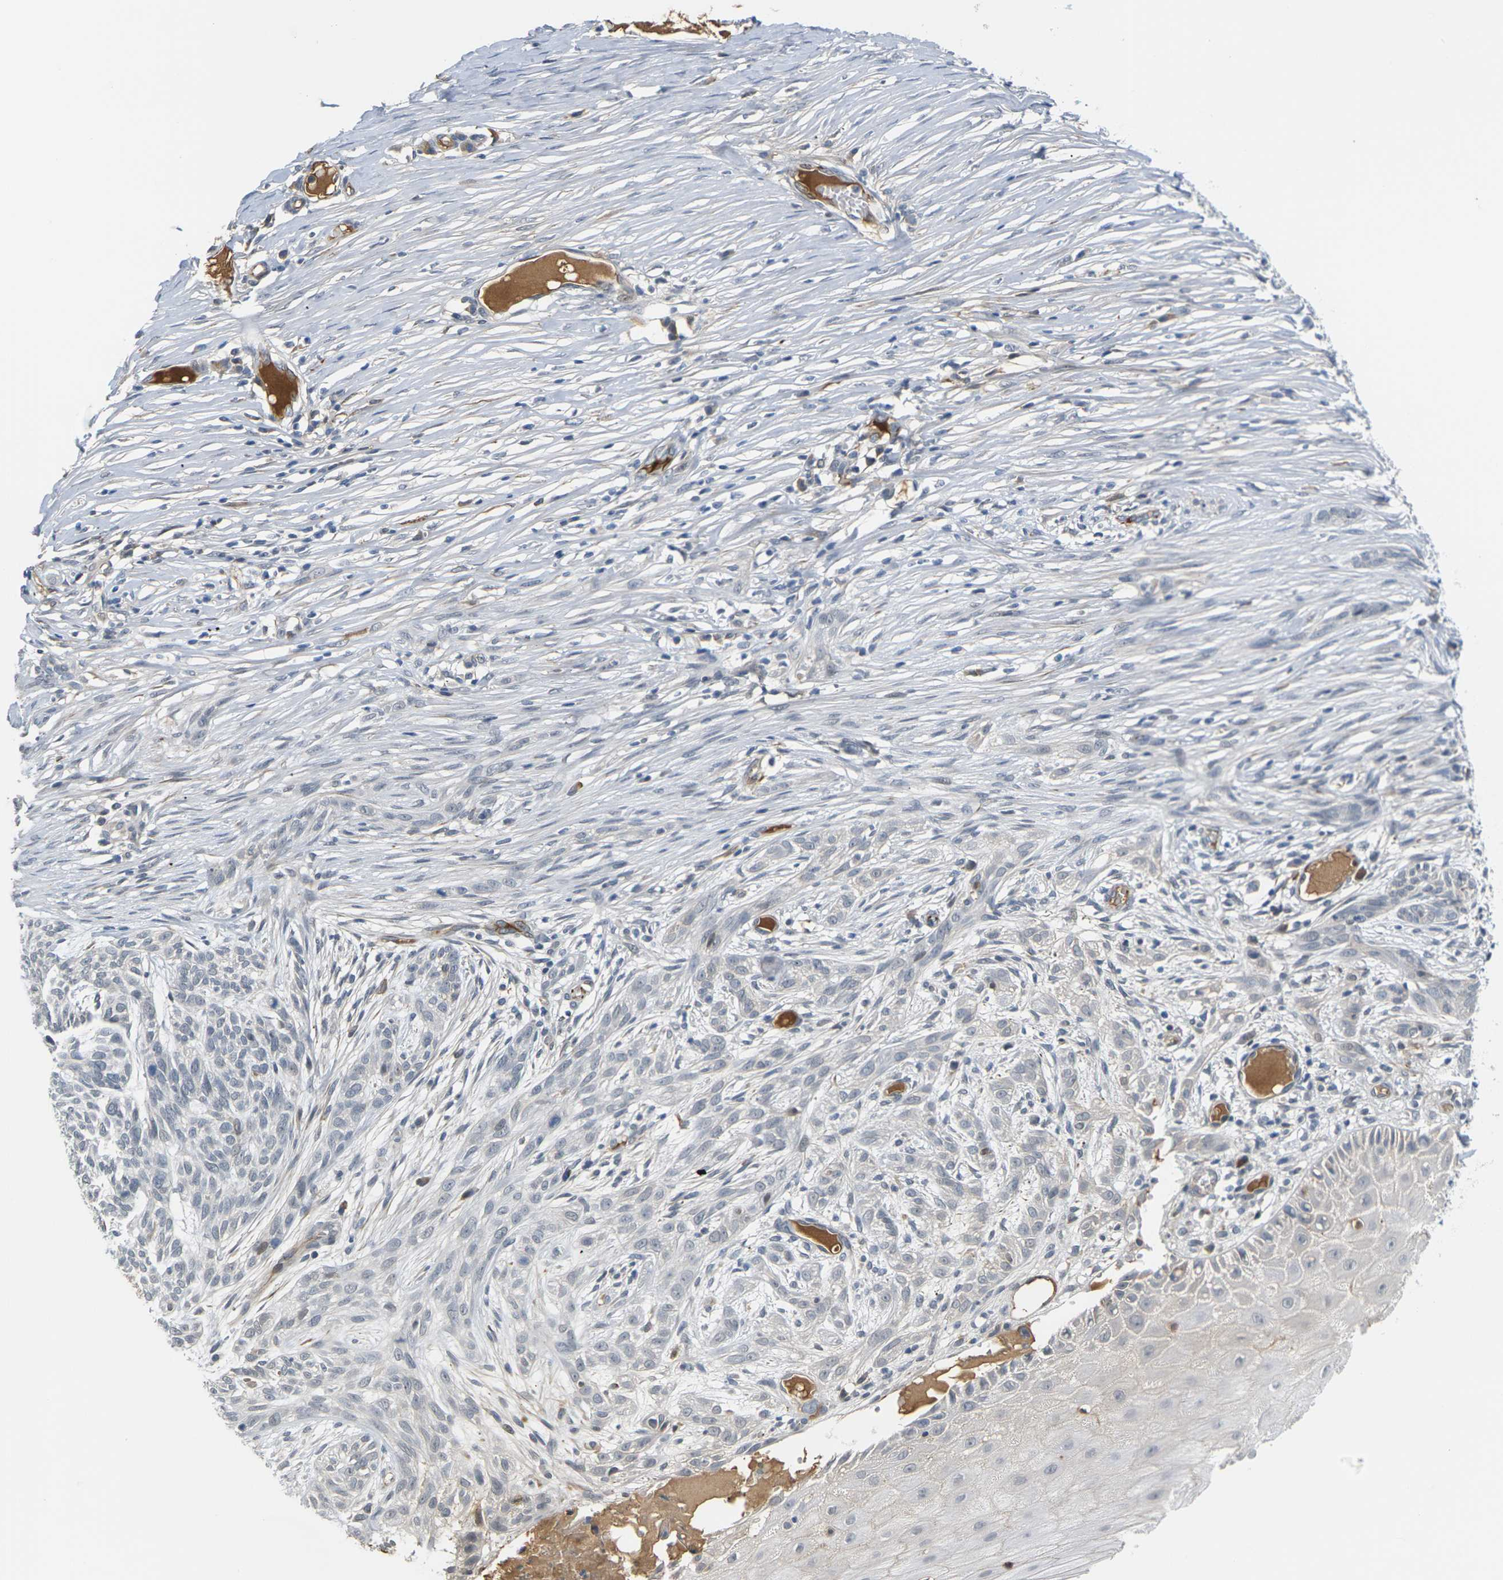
{"staining": {"intensity": "negative", "quantity": "none", "location": "none"}, "tissue": "skin cancer", "cell_type": "Tumor cells", "image_type": "cancer", "snomed": [{"axis": "morphology", "description": "Basal cell carcinoma"}, {"axis": "topography", "description": "Skin"}], "caption": "Immunohistochemistry photomicrograph of neoplastic tissue: skin basal cell carcinoma stained with DAB exhibits no significant protein staining in tumor cells.", "gene": "PKP2", "patient": {"sex": "female", "age": 59}}